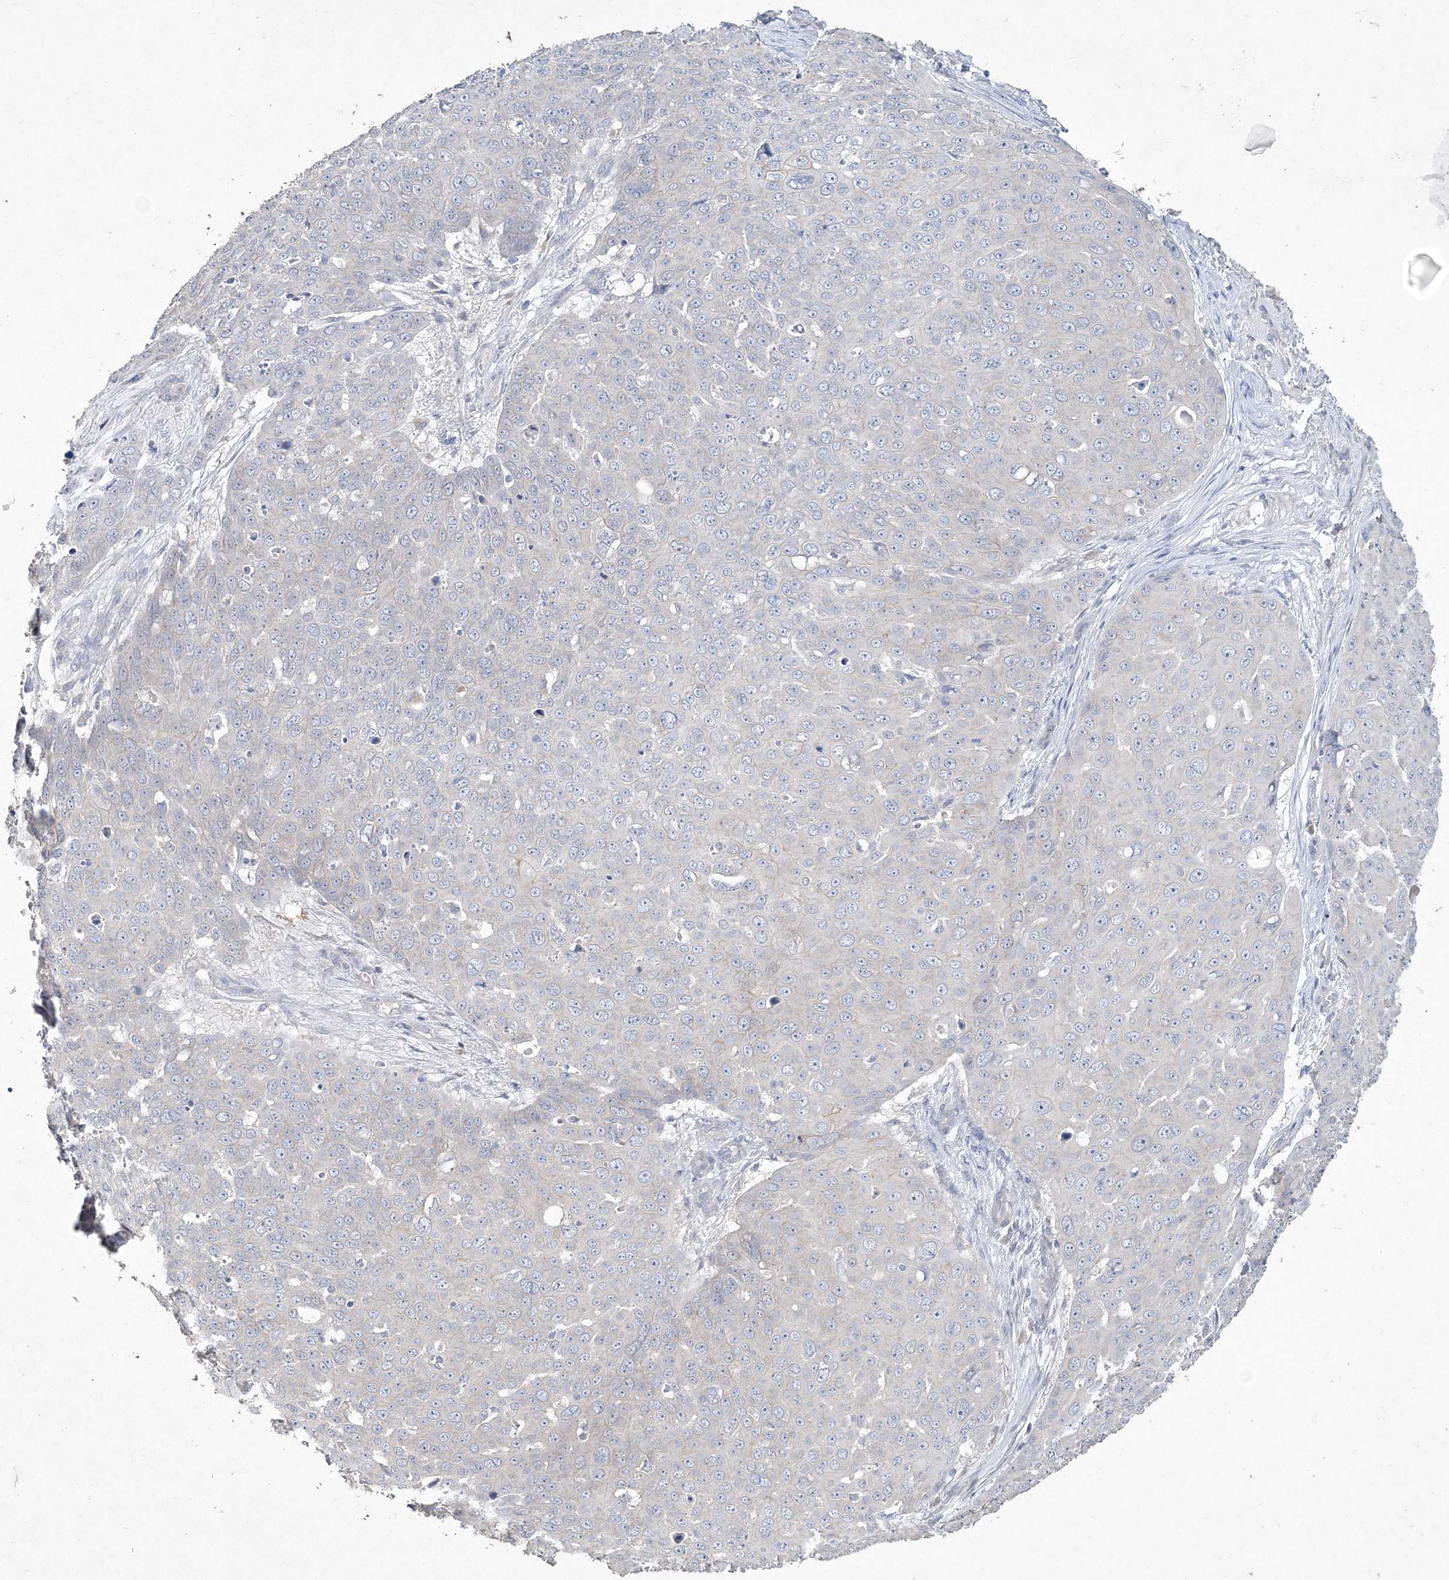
{"staining": {"intensity": "negative", "quantity": "none", "location": "none"}, "tissue": "skin cancer", "cell_type": "Tumor cells", "image_type": "cancer", "snomed": [{"axis": "morphology", "description": "Squamous cell carcinoma, NOS"}, {"axis": "topography", "description": "Skin"}], "caption": "Immunohistochemistry micrograph of skin squamous cell carcinoma stained for a protein (brown), which shows no staining in tumor cells.", "gene": "DNAH5", "patient": {"sex": "male", "age": 71}}